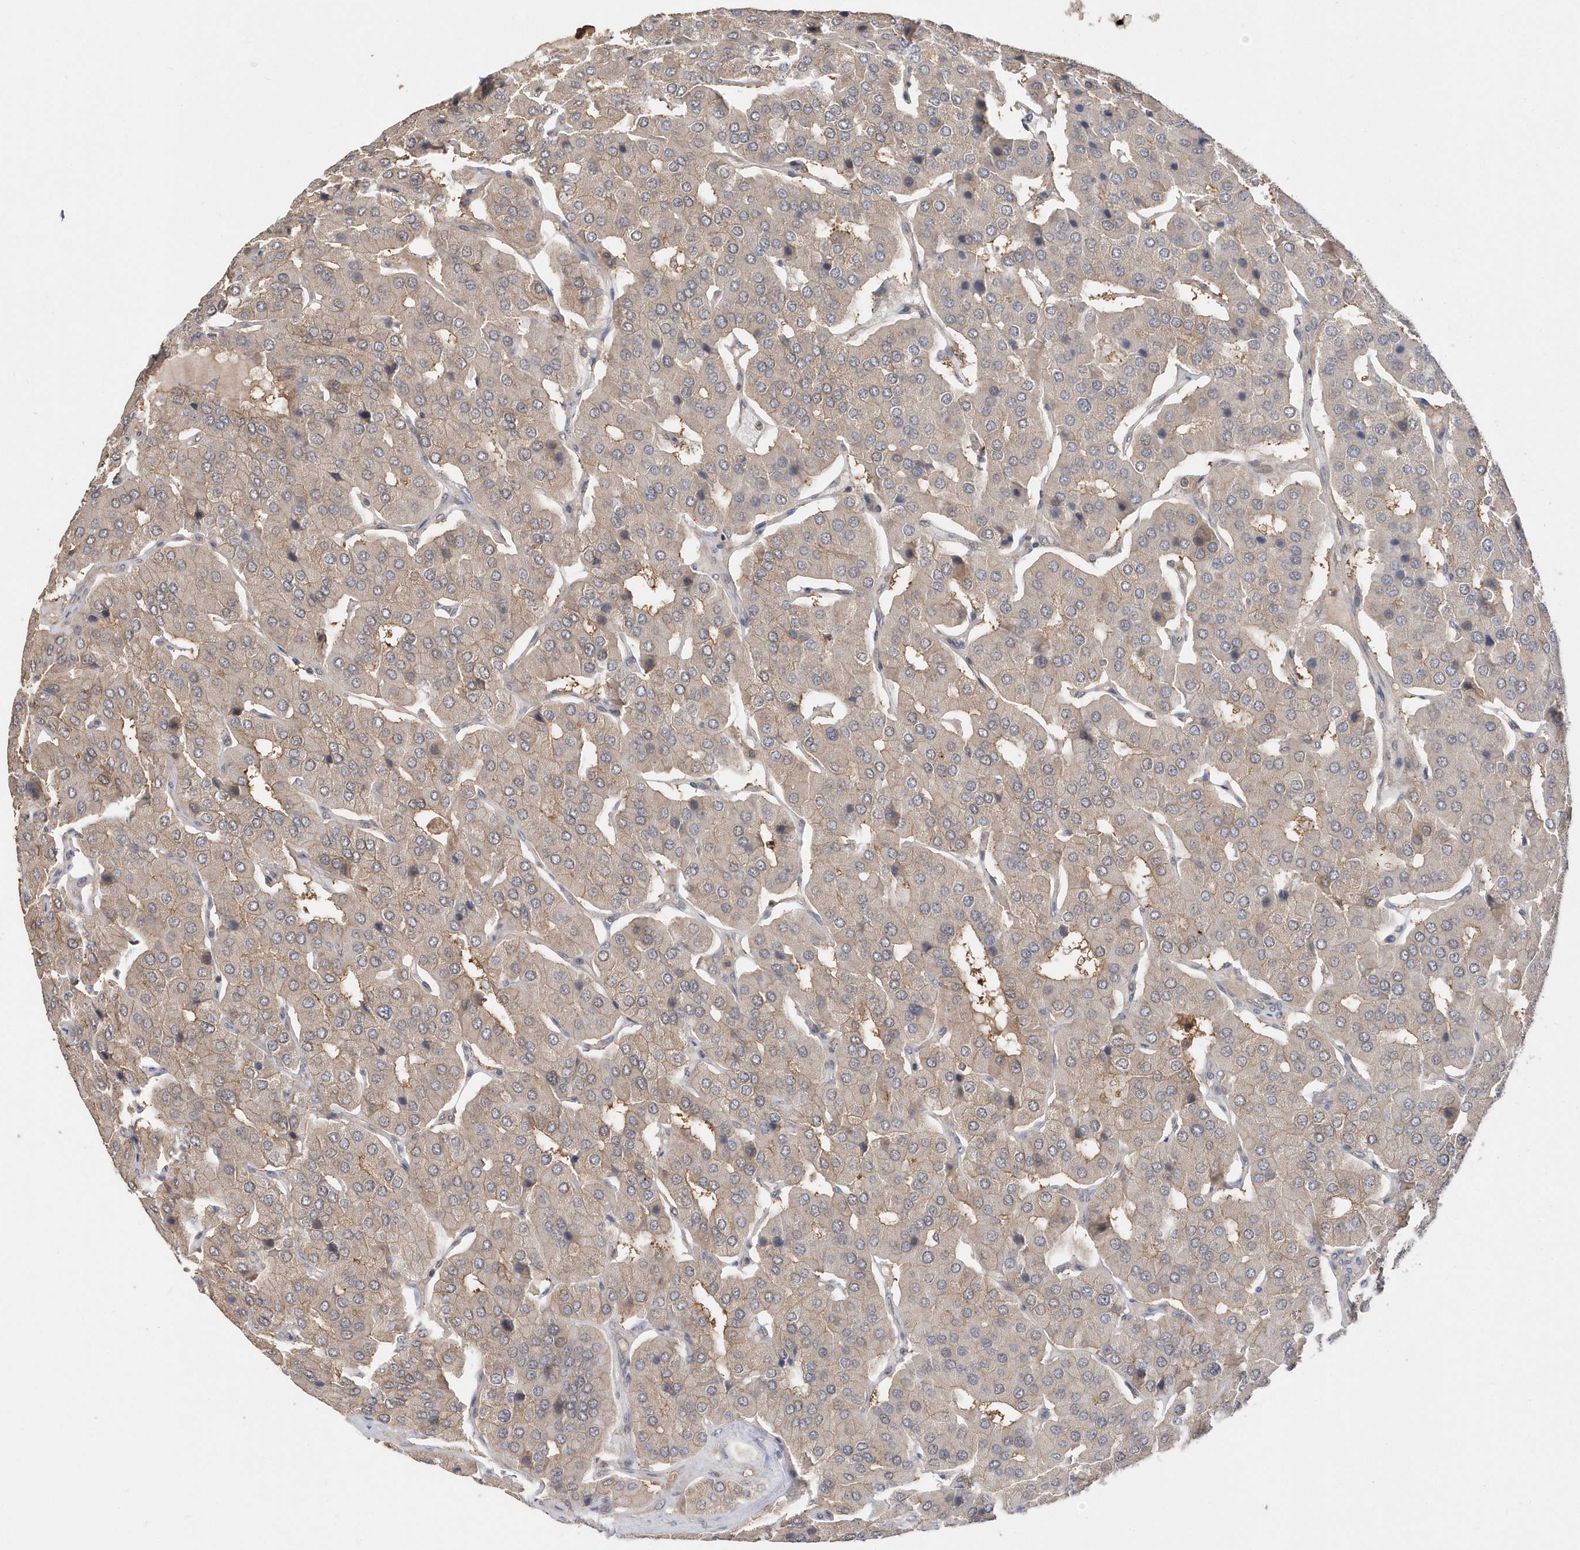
{"staining": {"intensity": "weak", "quantity": "<25%", "location": "cytoplasmic/membranous"}, "tissue": "parathyroid gland", "cell_type": "Glandular cells", "image_type": "normal", "snomed": [{"axis": "morphology", "description": "Normal tissue, NOS"}, {"axis": "morphology", "description": "Adenoma, NOS"}, {"axis": "topography", "description": "Parathyroid gland"}], "caption": "DAB immunohistochemical staining of normal human parathyroid gland exhibits no significant staining in glandular cells.", "gene": "RPEL1", "patient": {"sex": "female", "age": 86}}